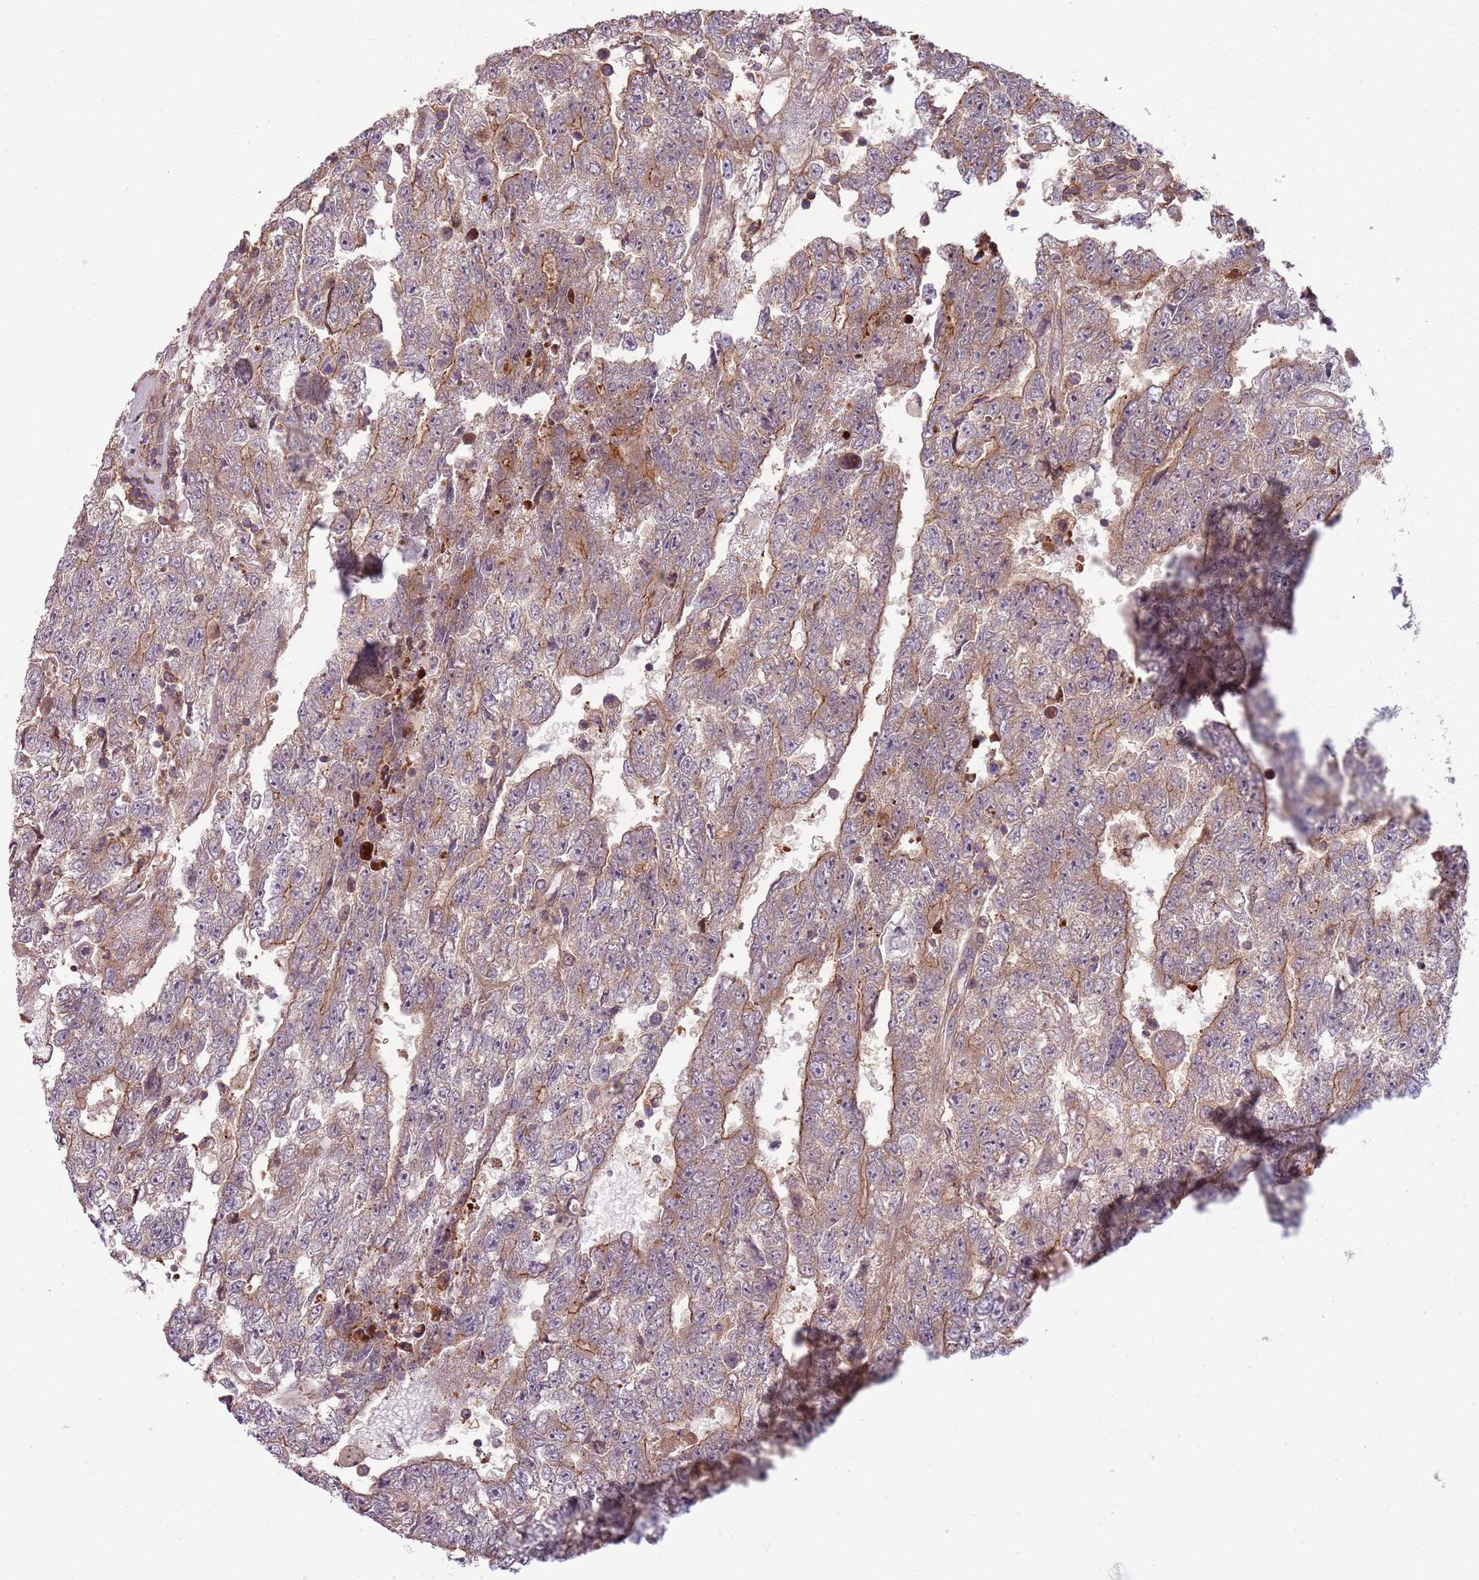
{"staining": {"intensity": "moderate", "quantity": "25%-75%", "location": "cytoplasmic/membranous"}, "tissue": "testis cancer", "cell_type": "Tumor cells", "image_type": "cancer", "snomed": [{"axis": "morphology", "description": "Carcinoma, Embryonal, NOS"}, {"axis": "topography", "description": "Testis"}], "caption": "Immunohistochemical staining of testis cancer exhibits medium levels of moderate cytoplasmic/membranous expression in about 25%-75% of tumor cells.", "gene": "RPL21", "patient": {"sex": "male", "age": 25}}